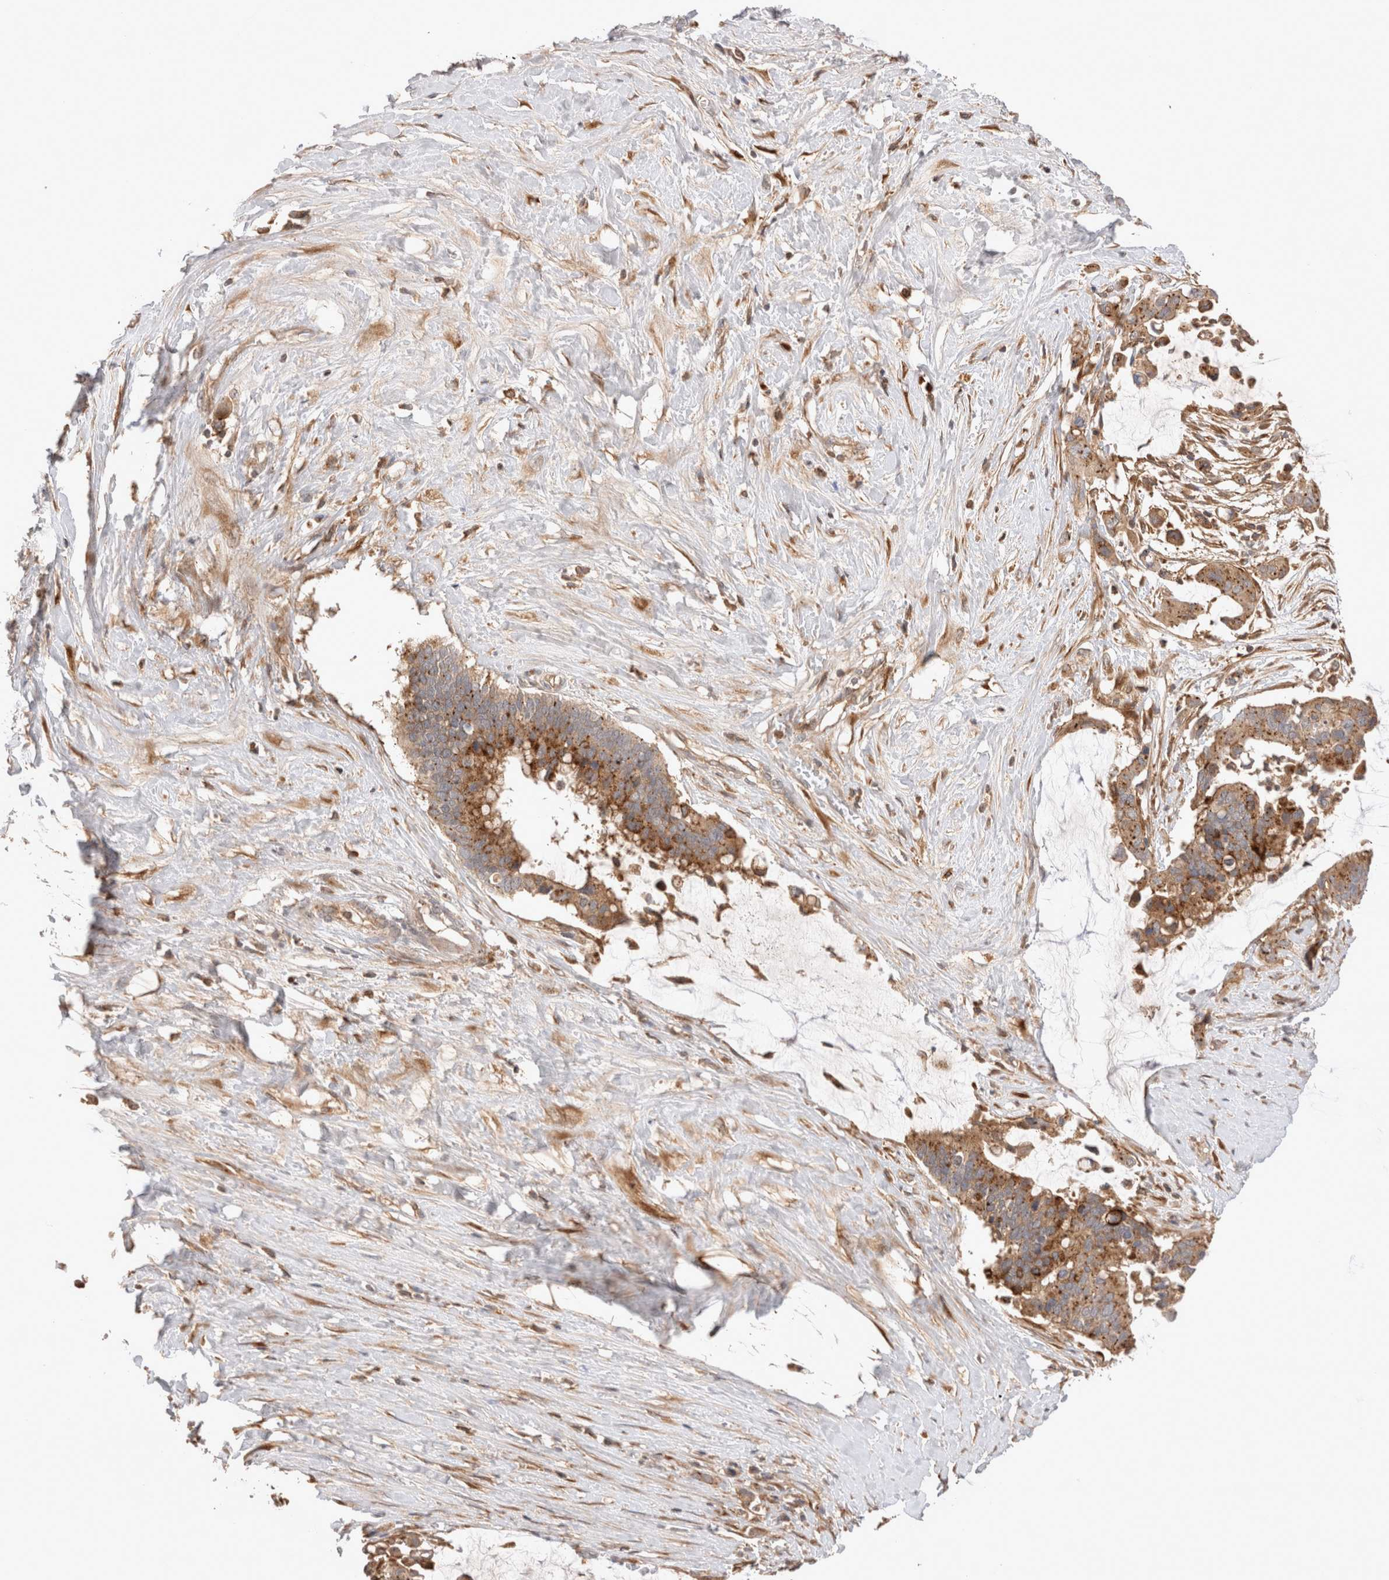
{"staining": {"intensity": "moderate", "quantity": ">75%", "location": "cytoplasmic/membranous"}, "tissue": "pancreatic cancer", "cell_type": "Tumor cells", "image_type": "cancer", "snomed": [{"axis": "morphology", "description": "Adenocarcinoma, NOS"}, {"axis": "topography", "description": "Pancreas"}], "caption": "Human pancreatic cancer (adenocarcinoma) stained with a brown dye shows moderate cytoplasmic/membranous positive positivity in about >75% of tumor cells.", "gene": "VPS28", "patient": {"sex": "male", "age": 41}}